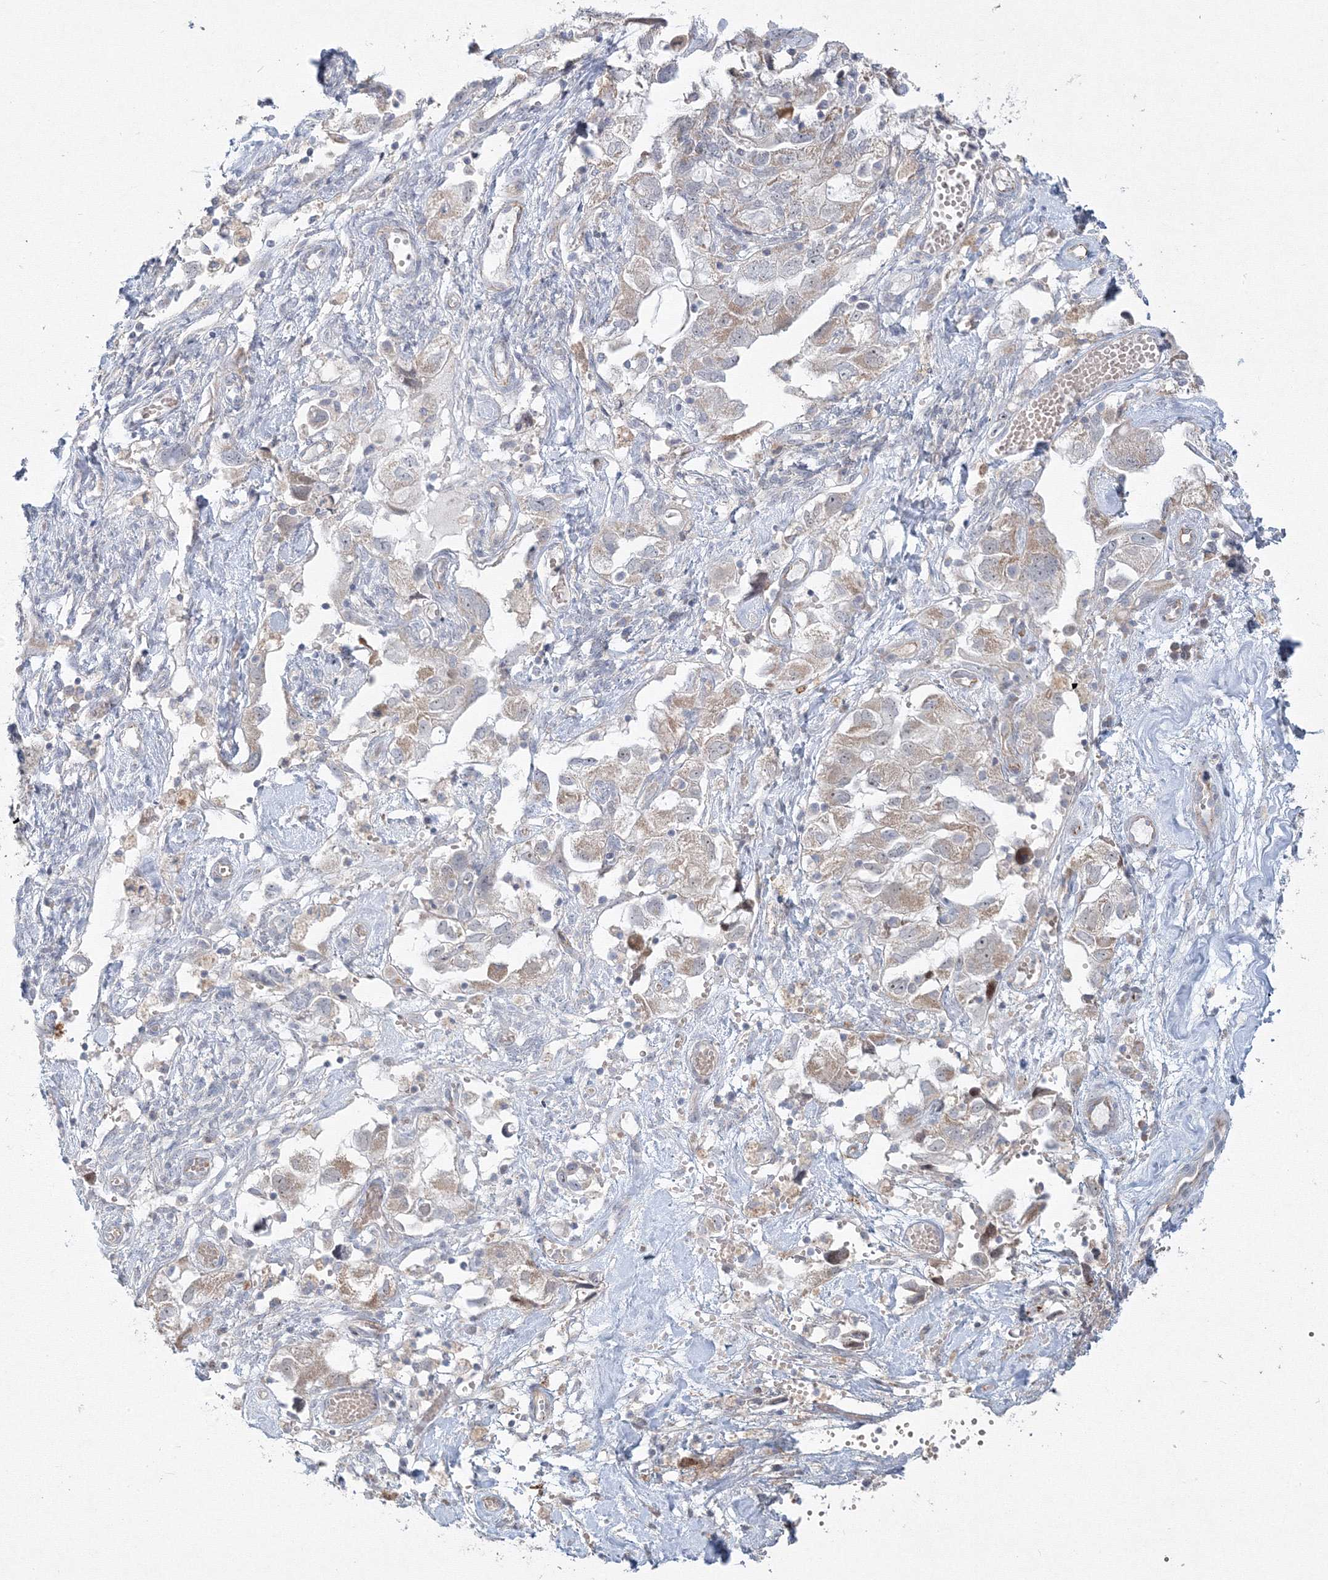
{"staining": {"intensity": "weak", "quantity": "25%-75%", "location": "cytoplasmic/membranous"}, "tissue": "ovarian cancer", "cell_type": "Tumor cells", "image_type": "cancer", "snomed": [{"axis": "morphology", "description": "Carcinoma, NOS"}, {"axis": "morphology", "description": "Cystadenocarcinoma, serous, NOS"}, {"axis": "topography", "description": "Ovary"}], "caption": "This is an image of IHC staining of ovarian cancer (serous cystadenocarcinoma), which shows weak staining in the cytoplasmic/membranous of tumor cells.", "gene": "WDR49", "patient": {"sex": "female", "age": 69}}